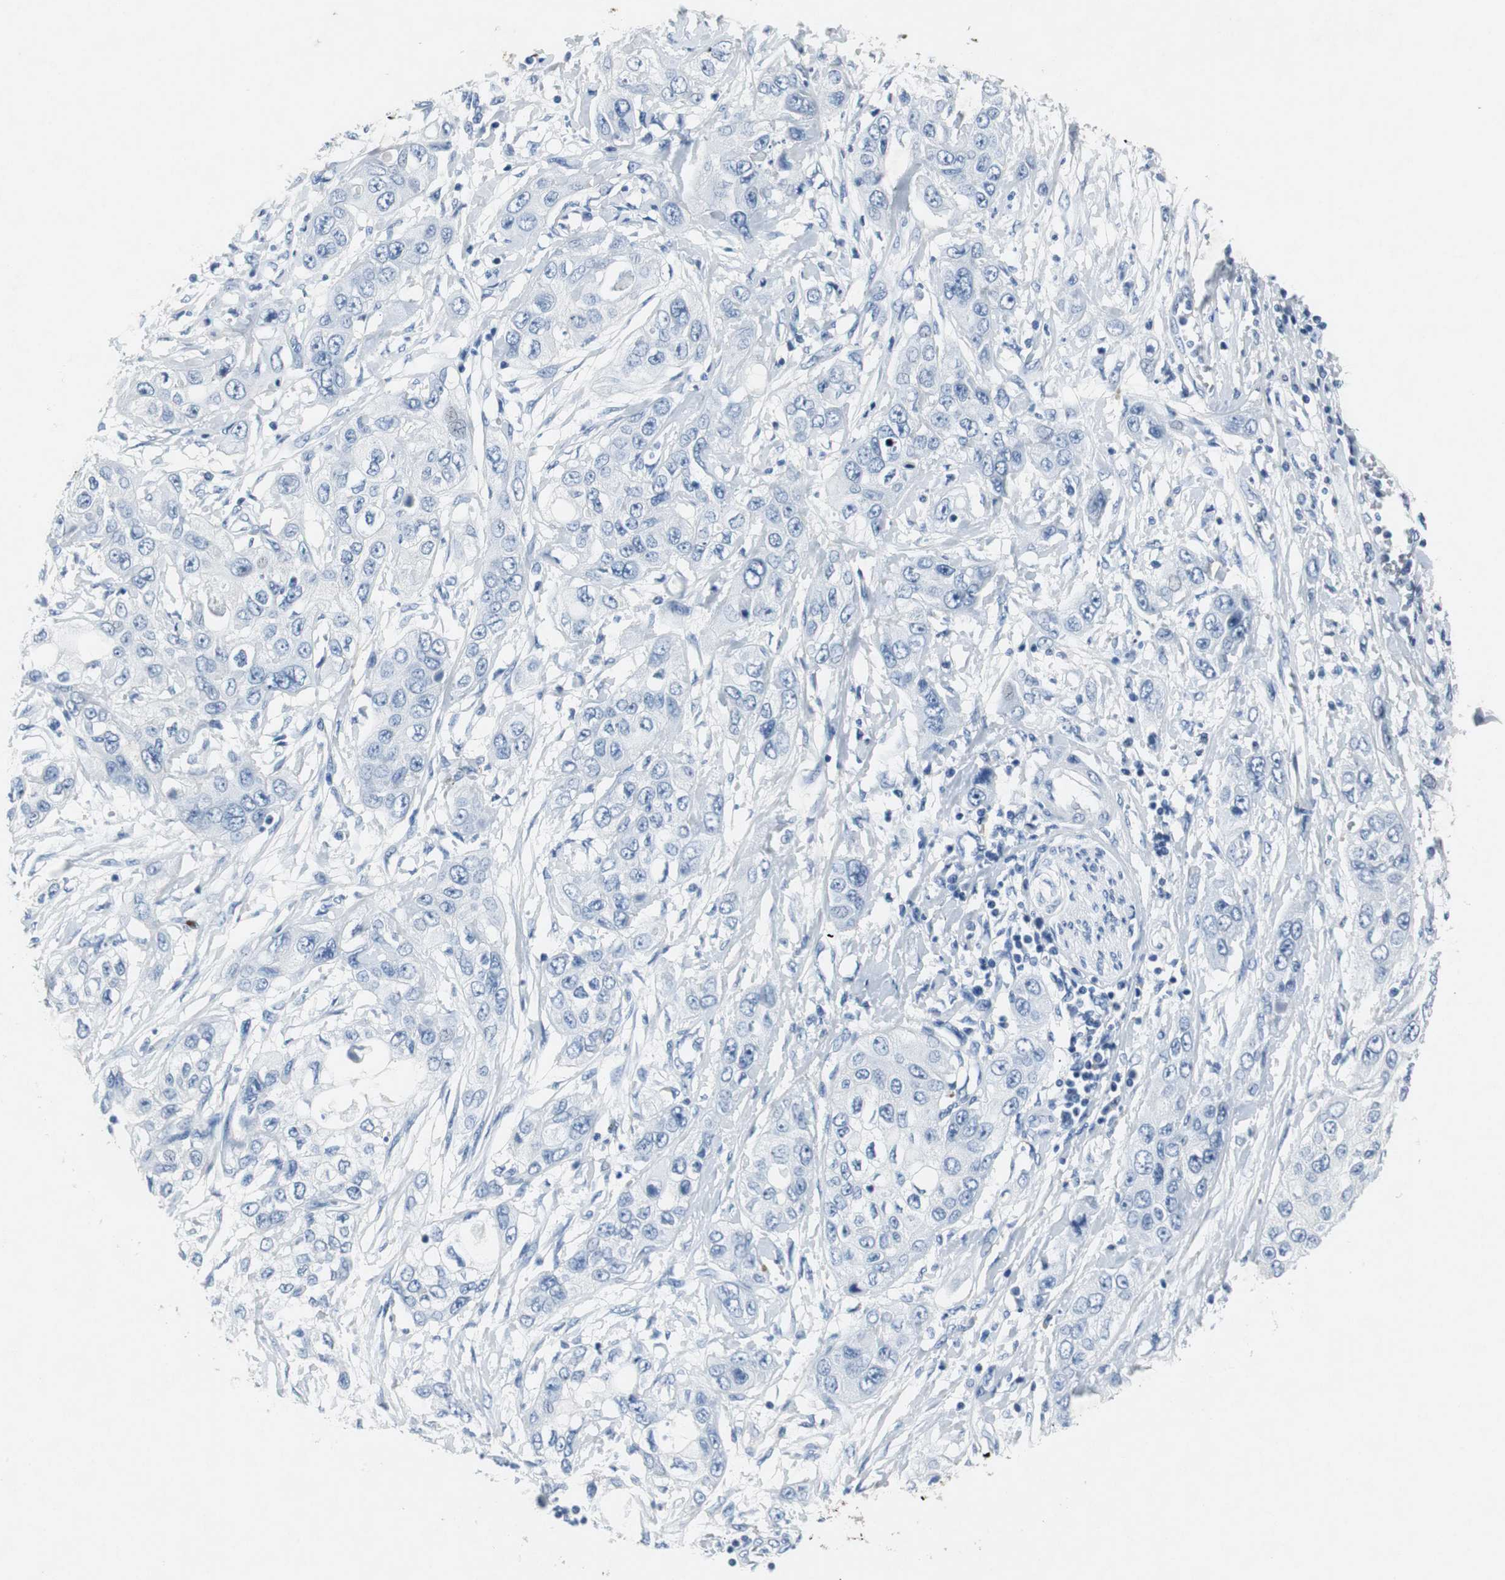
{"staining": {"intensity": "negative", "quantity": "none", "location": "none"}, "tissue": "pancreatic cancer", "cell_type": "Tumor cells", "image_type": "cancer", "snomed": [{"axis": "morphology", "description": "Adenocarcinoma, NOS"}, {"axis": "topography", "description": "Pancreas"}], "caption": "Pancreatic cancer was stained to show a protein in brown. There is no significant staining in tumor cells.", "gene": "LRP2", "patient": {"sex": "female", "age": 70}}